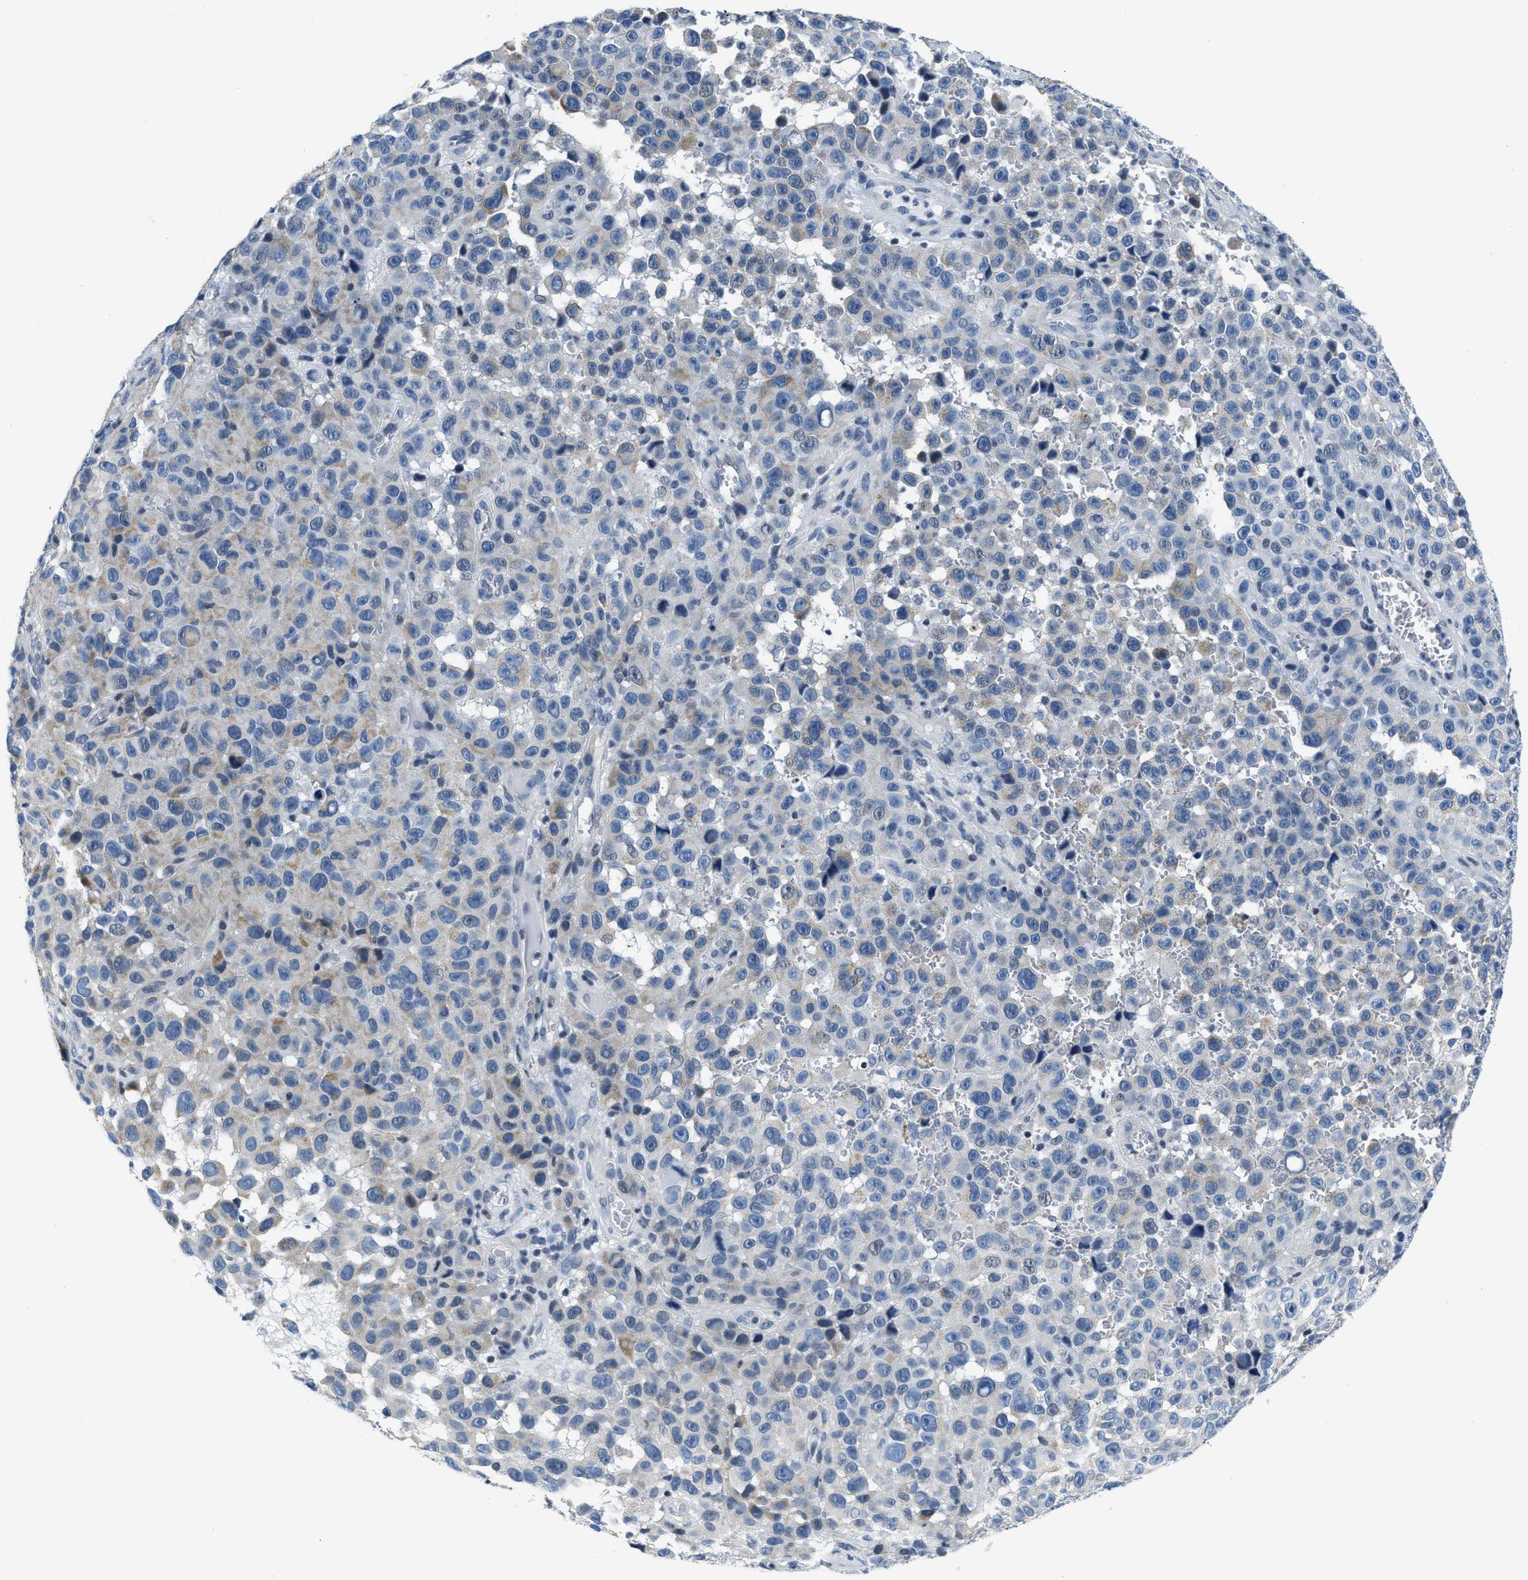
{"staining": {"intensity": "negative", "quantity": "none", "location": "none"}, "tissue": "melanoma", "cell_type": "Tumor cells", "image_type": "cancer", "snomed": [{"axis": "morphology", "description": "Malignant melanoma, NOS"}, {"axis": "topography", "description": "Skin"}], "caption": "Tumor cells are negative for protein expression in human melanoma.", "gene": "ASZ1", "patient": {"sex": "female", "age": 82}}